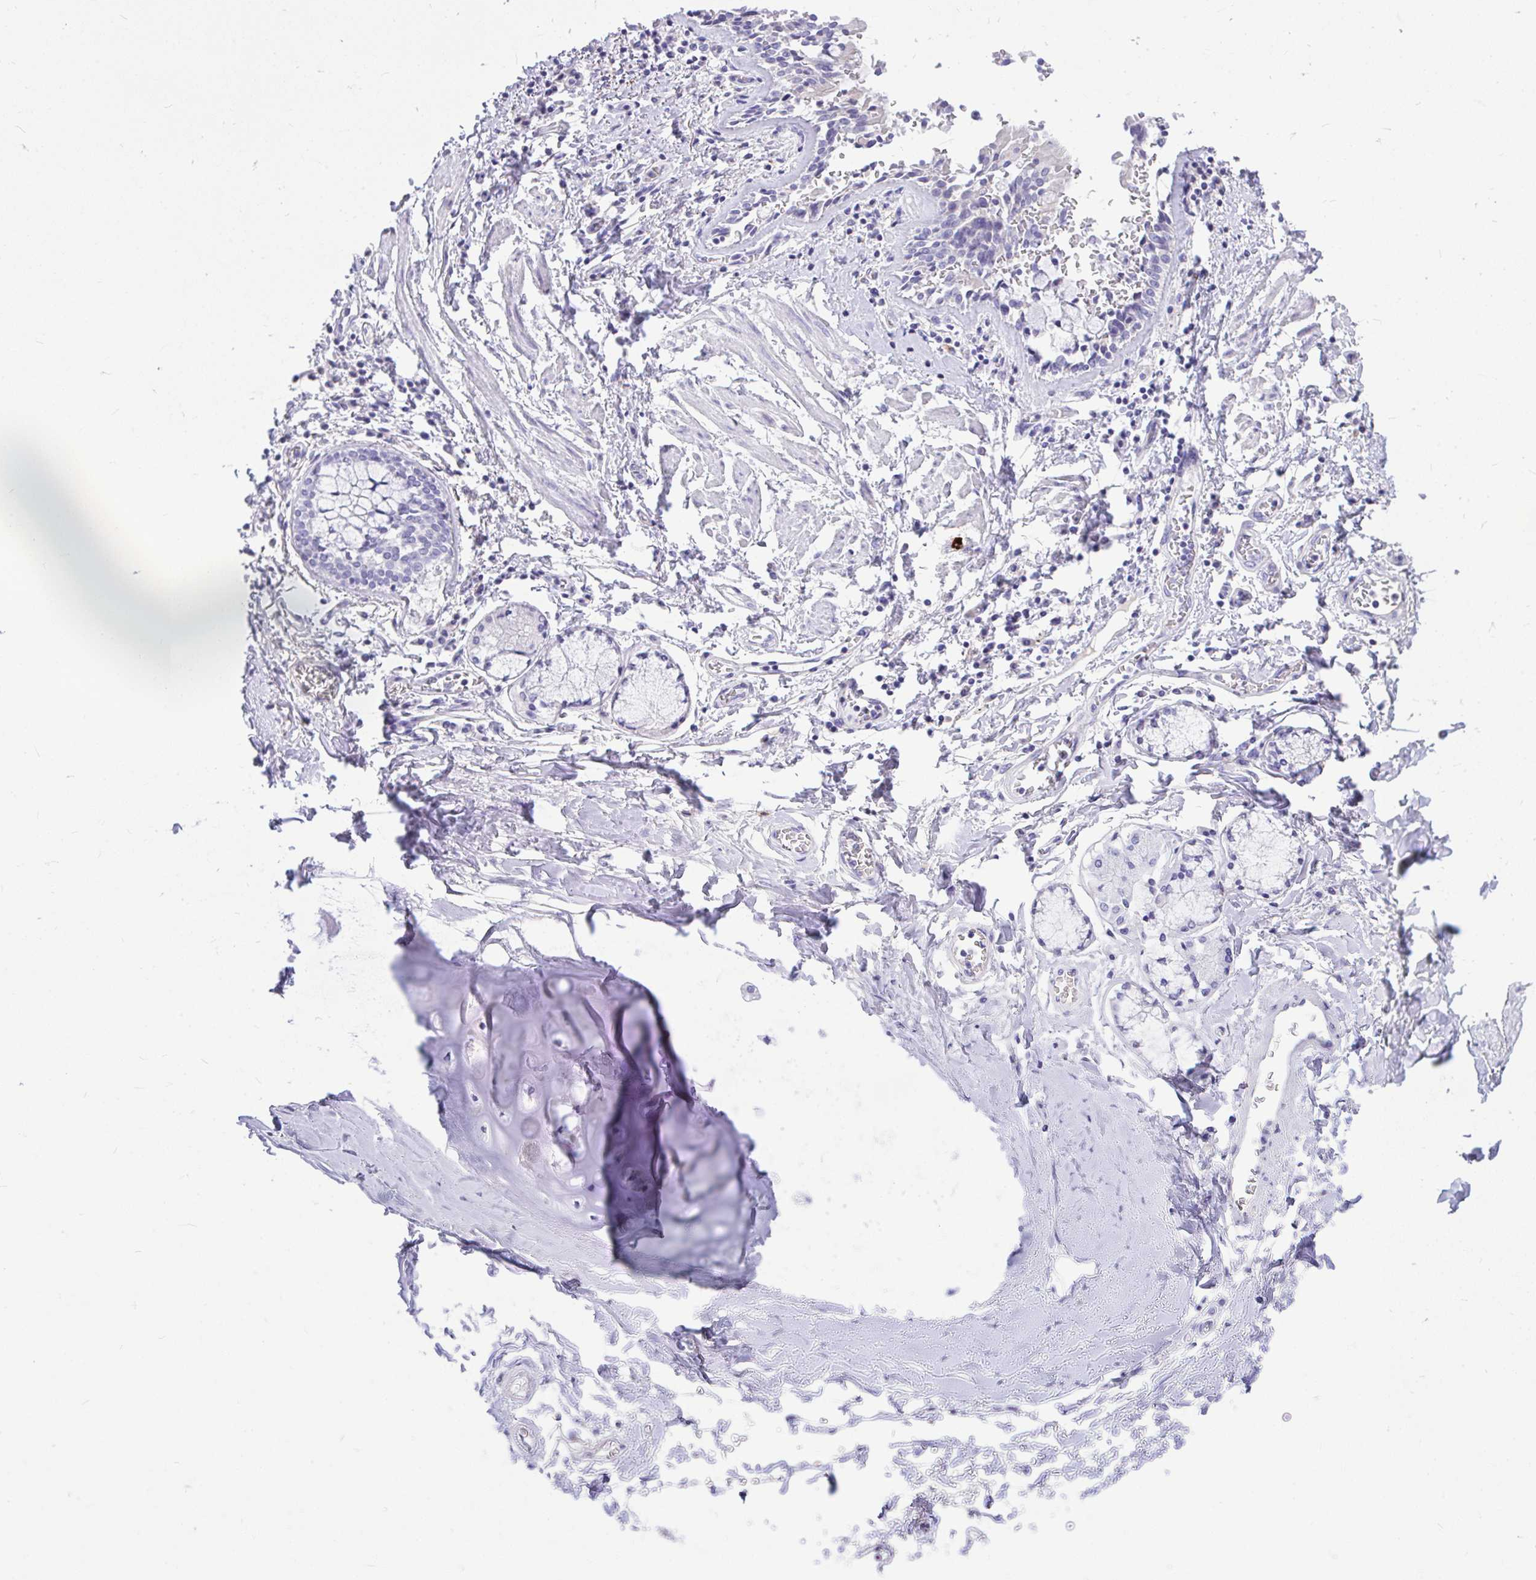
{"staining": {"intensity": "negative", "quantity": "none", "location": "none"}, "tissue": "soft tissue", "cell_type": "Chondrocytes", "image_type": "normal", "snomed": [{"axis": "morphology", "description": "Normal tissue, NOS"}, {"axis": "morphology", "description": "Degeneration, NOS"}, {"axis": "topography", "description": "Cartilage tissue"}, {"axis": "topography", "description": "Lung"}], "caption": "DAB immunohistochemical staining of unremarkable soft tissue shows no significant staining in chondrocytes.", "gene": "MAP1LC3A", "patient": {"sex": "female", "age": 61}}